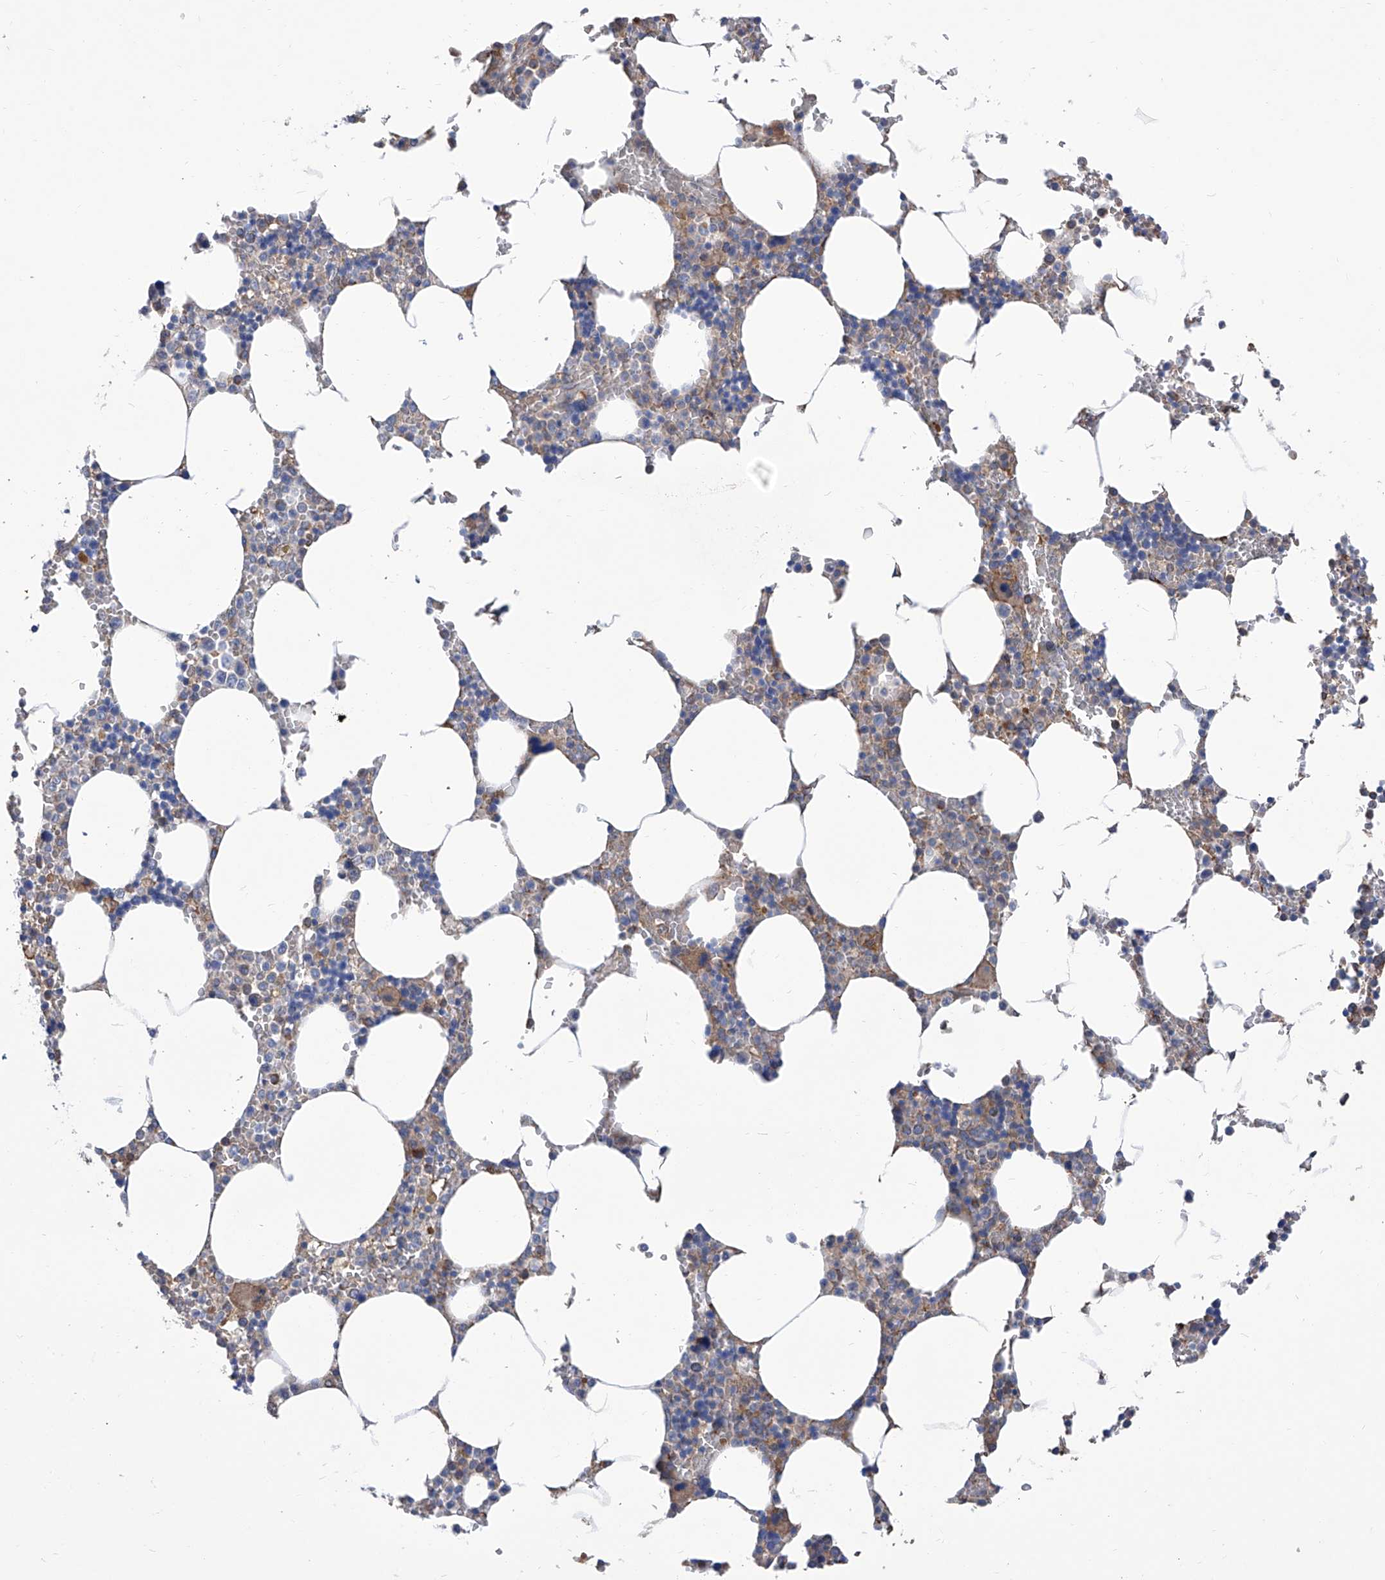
{"staining": {"intensity": "moderate", "quantity": "<25%", "location": "cytoplasmic/membranous"}, "tissue": "bone marrow", "cell_type": "Hematopoietic cells", "image_type": "normal", "snomed": [{"axis": "morphology", "description": "Normal tissue, NOS"}, {"axis": "topography", "description": "Bone marrow"}], "caption": "Bone marrow was stained to show a protein in brown. There is low levels of moderate cytoplasmic/membranous expression in about <25% of hematopoietic cells. Immunohistochemistry (ihc) stains the protein in brown and the nuclei are stained blue.", "gene": "SMS", "patient": {"sex": "male", "age": 70}}